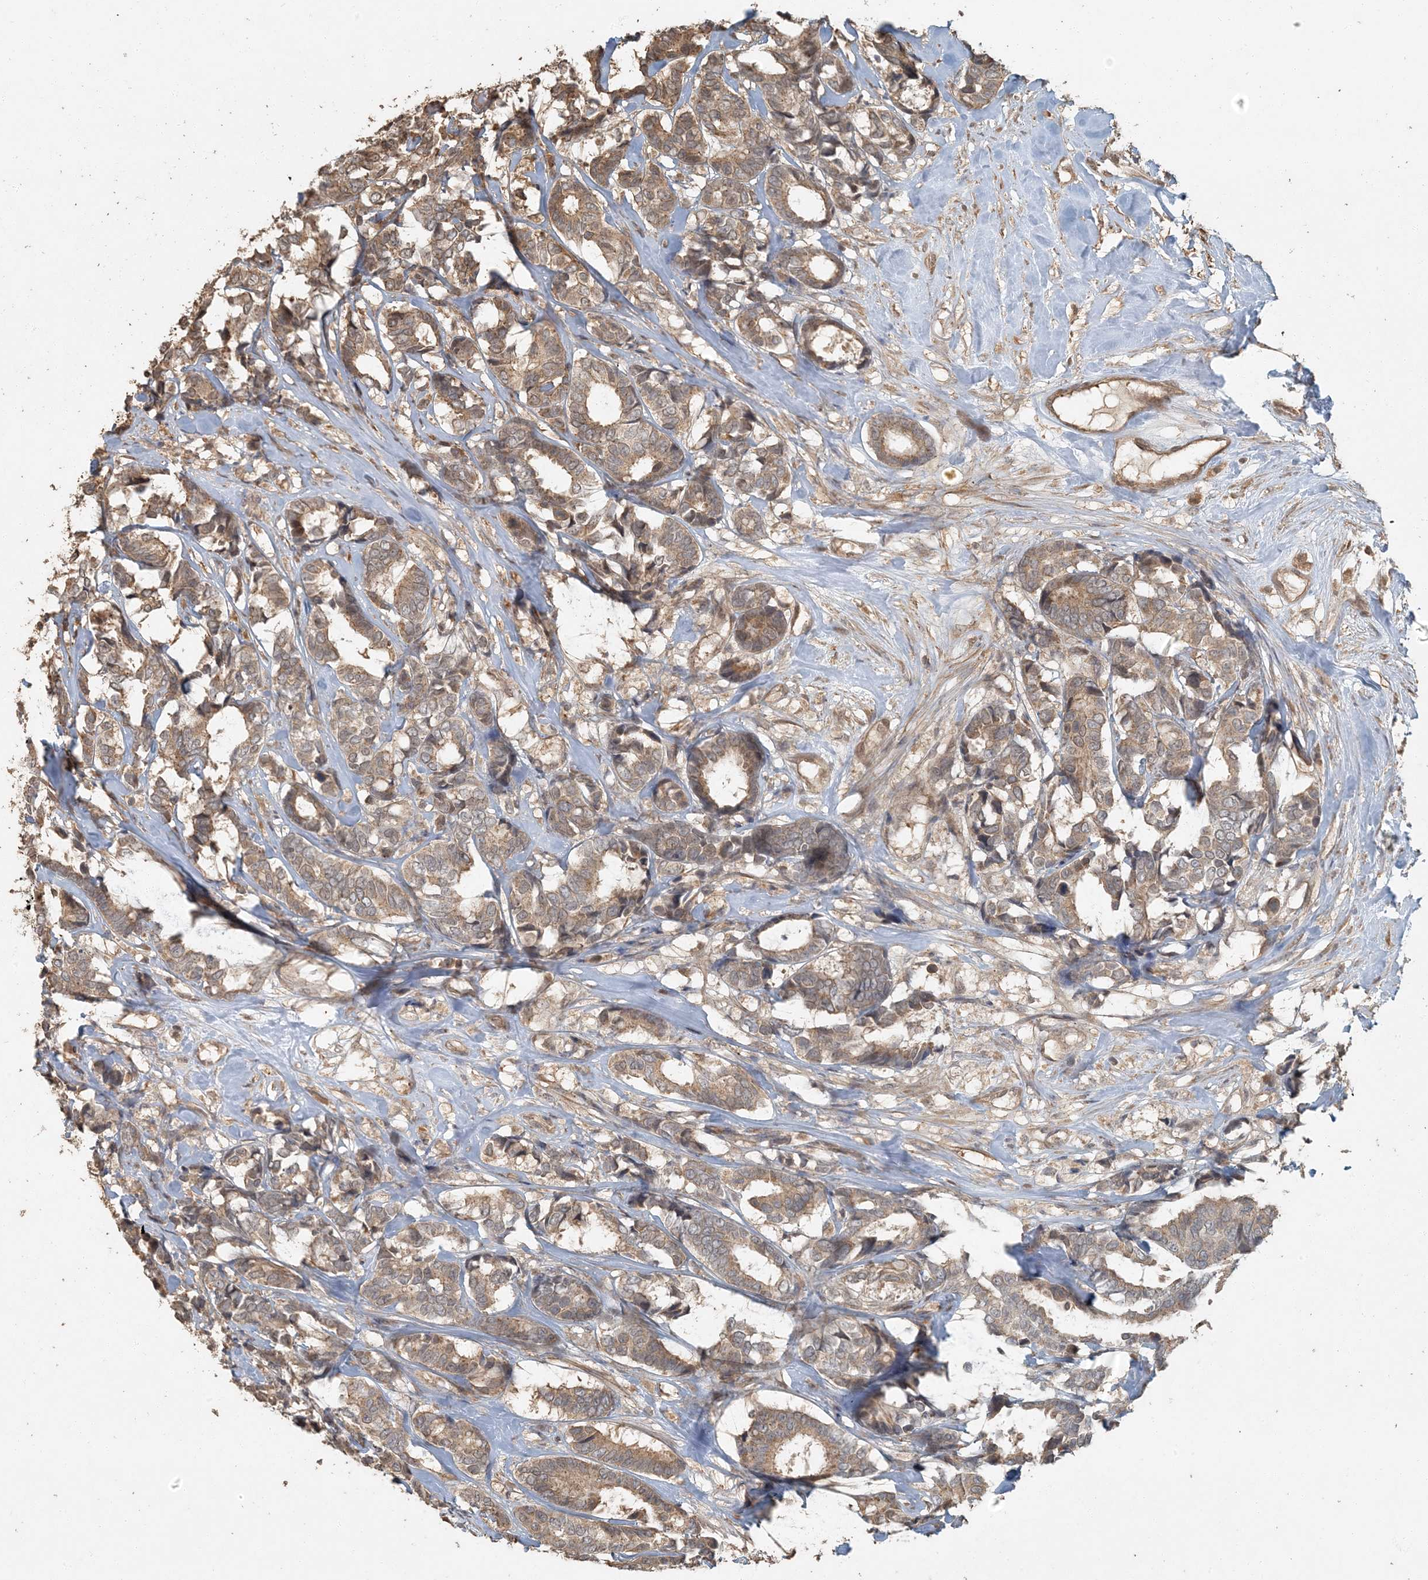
{"staining": {"intensity": "moderate", "quantity": ">75%", "location": "cytoplasmic/membranous"}, "tissue": "breast cancer", "cell_type": "Tumor cells", "image_type": "cancer", "snomed": [{"axis": "morphology", "description": "Duct carcinoma"}, {"axis": "topography", "description": "Breast"}], "caption": "Breast cancer (invasive ductal carcinoma) stained with a brown dye reveals moderate cytoplasmic/membranous positive positivity in about >75% of tumor cells.", "gene": "AK9", "patient": {"sex": "female", "age": 87}}